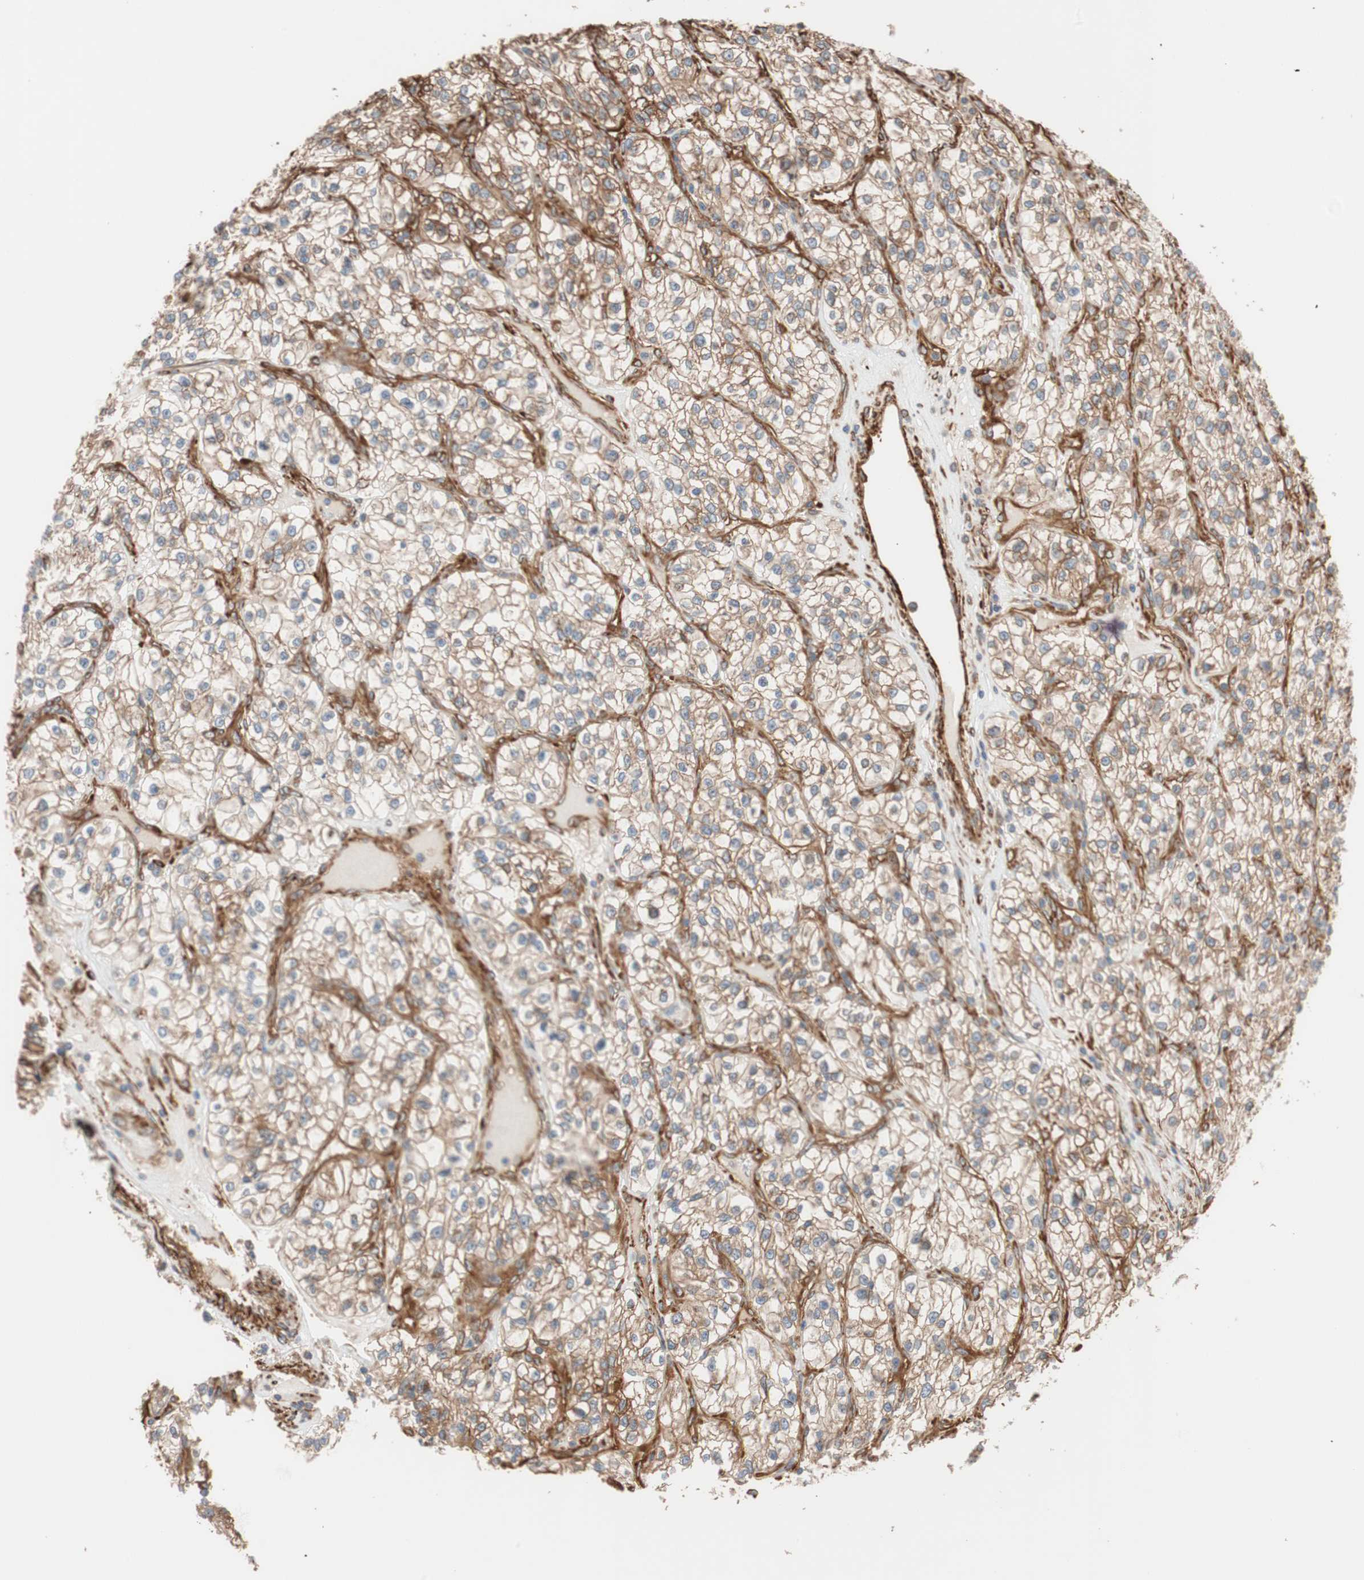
{"staining": {"intensity": "moderate", "quantity": "25%-75%", "location": "cytoplasmic/membranous"}, "tissue": "renal cancer", "cell_type": "Tumor cells", "image_type": "cancer", "snomed": [{"axis": "morphology", "description": "Adenocarcinoma, NOS"}, {"axis": "topography", "description": "Kidney"}], "caption": "Human adenocarcinoma (renal) stained for a protein (brown) reveals moderate cytoplasmic/membranous positive positivity in approximately 25%-75% of tumor cells.", "gene": "GPSM2", "patient": {"sex": "female", "age": 57}}